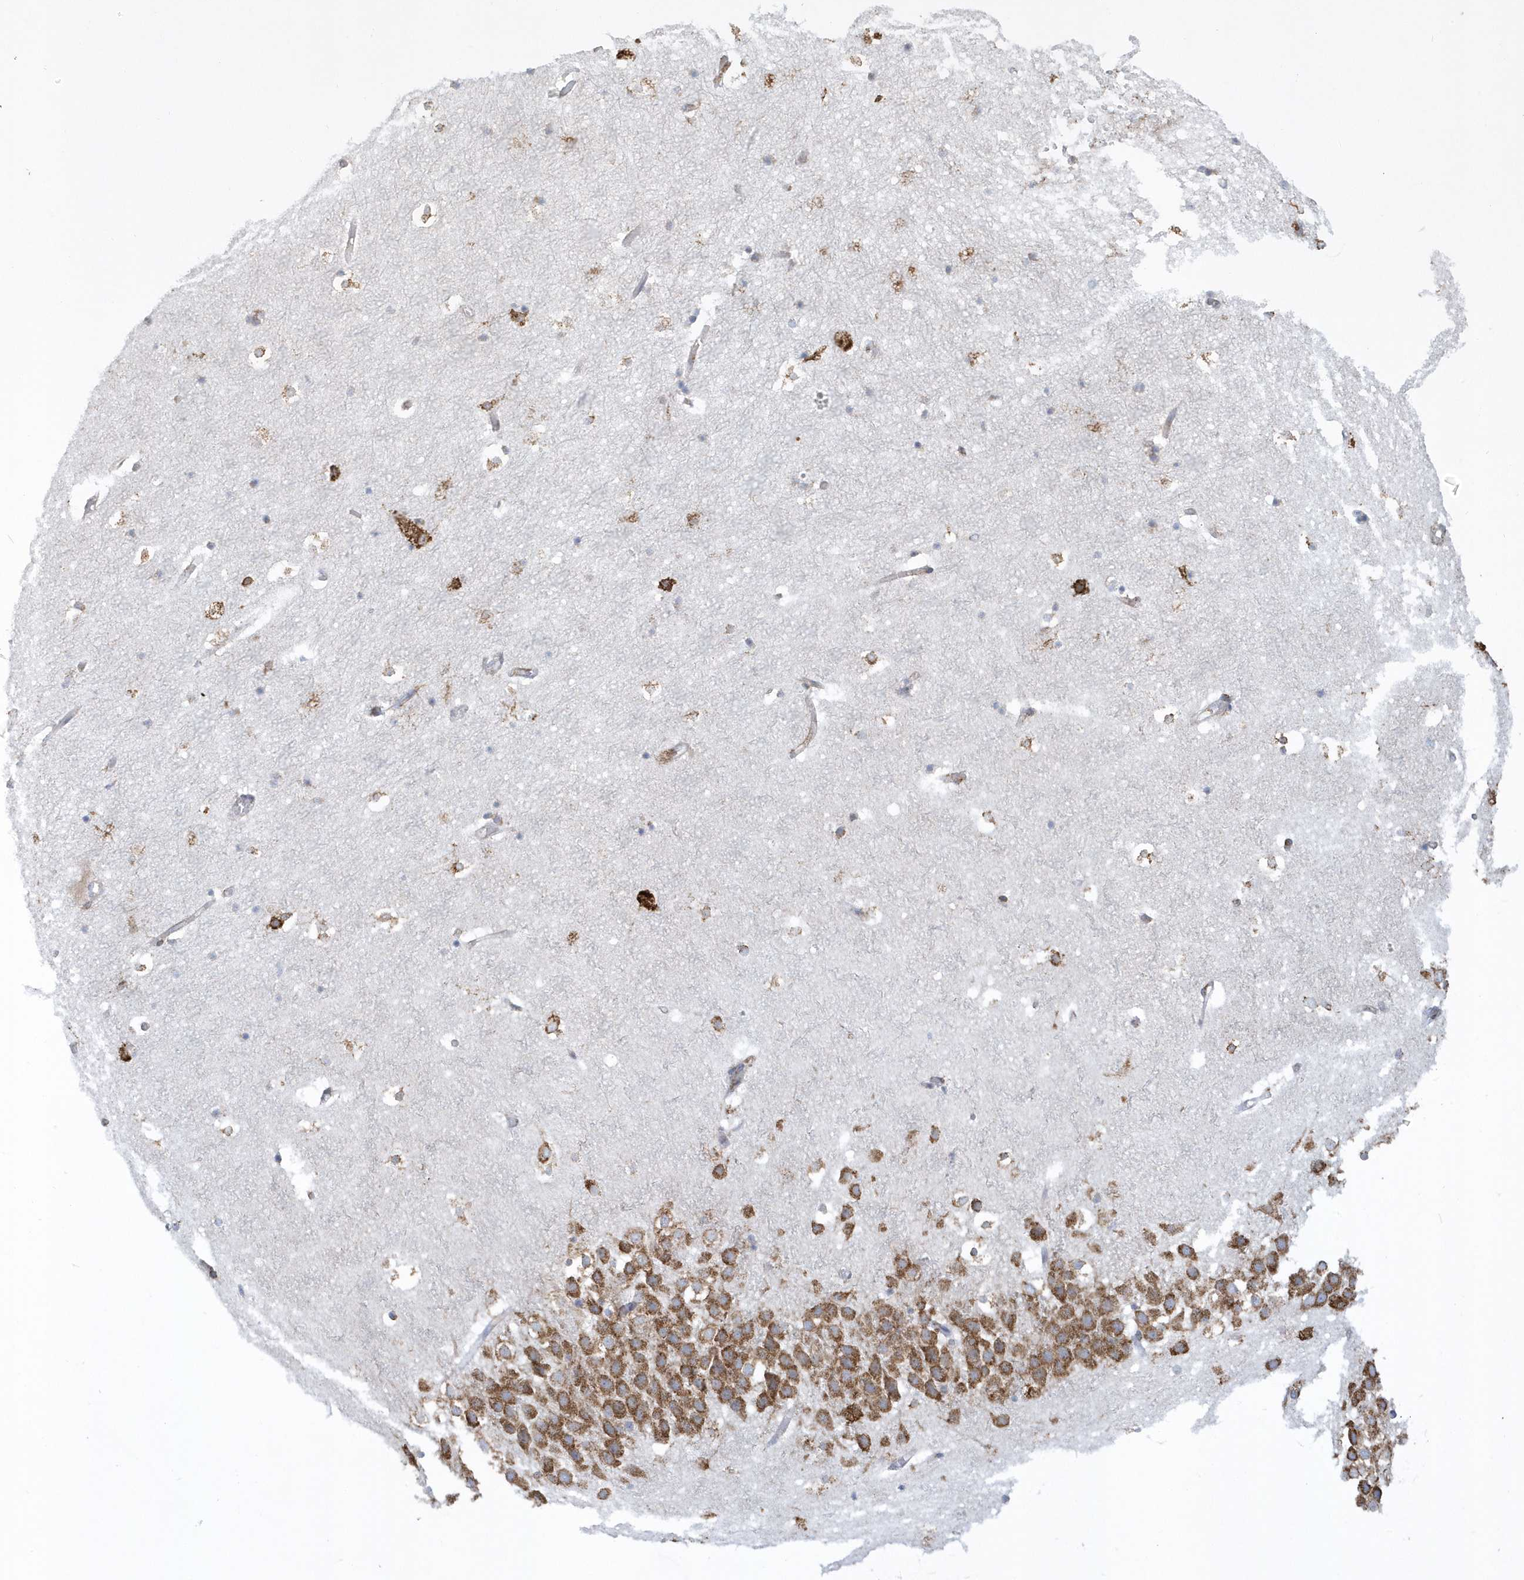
{"staining": {"intensity": "moderate", "quantity": "<25%", "location": "cytoplasmic/membranous"}, "tissue": "hippocampus", "cell_type": "Glial cells", "image_type": "normal", "snomed": [{"axis": "morphology", "description": "Normal tissue, NOS"}, {"axis": "topography", "description": "Hippocampus"}], "caption": "High-magnification brightfield microscopy of benign hippocampus stained with DAB (brown) and counterstained with hematoxylin (blue). glial cells exhibit moderate cytoplasmic/membranous staining is seen in approximately<25% of cells. (IHC, brightfield microscopy, high magnification).", "gene": "DCAF1", "patient": {"sex": "female", "age": 52}}